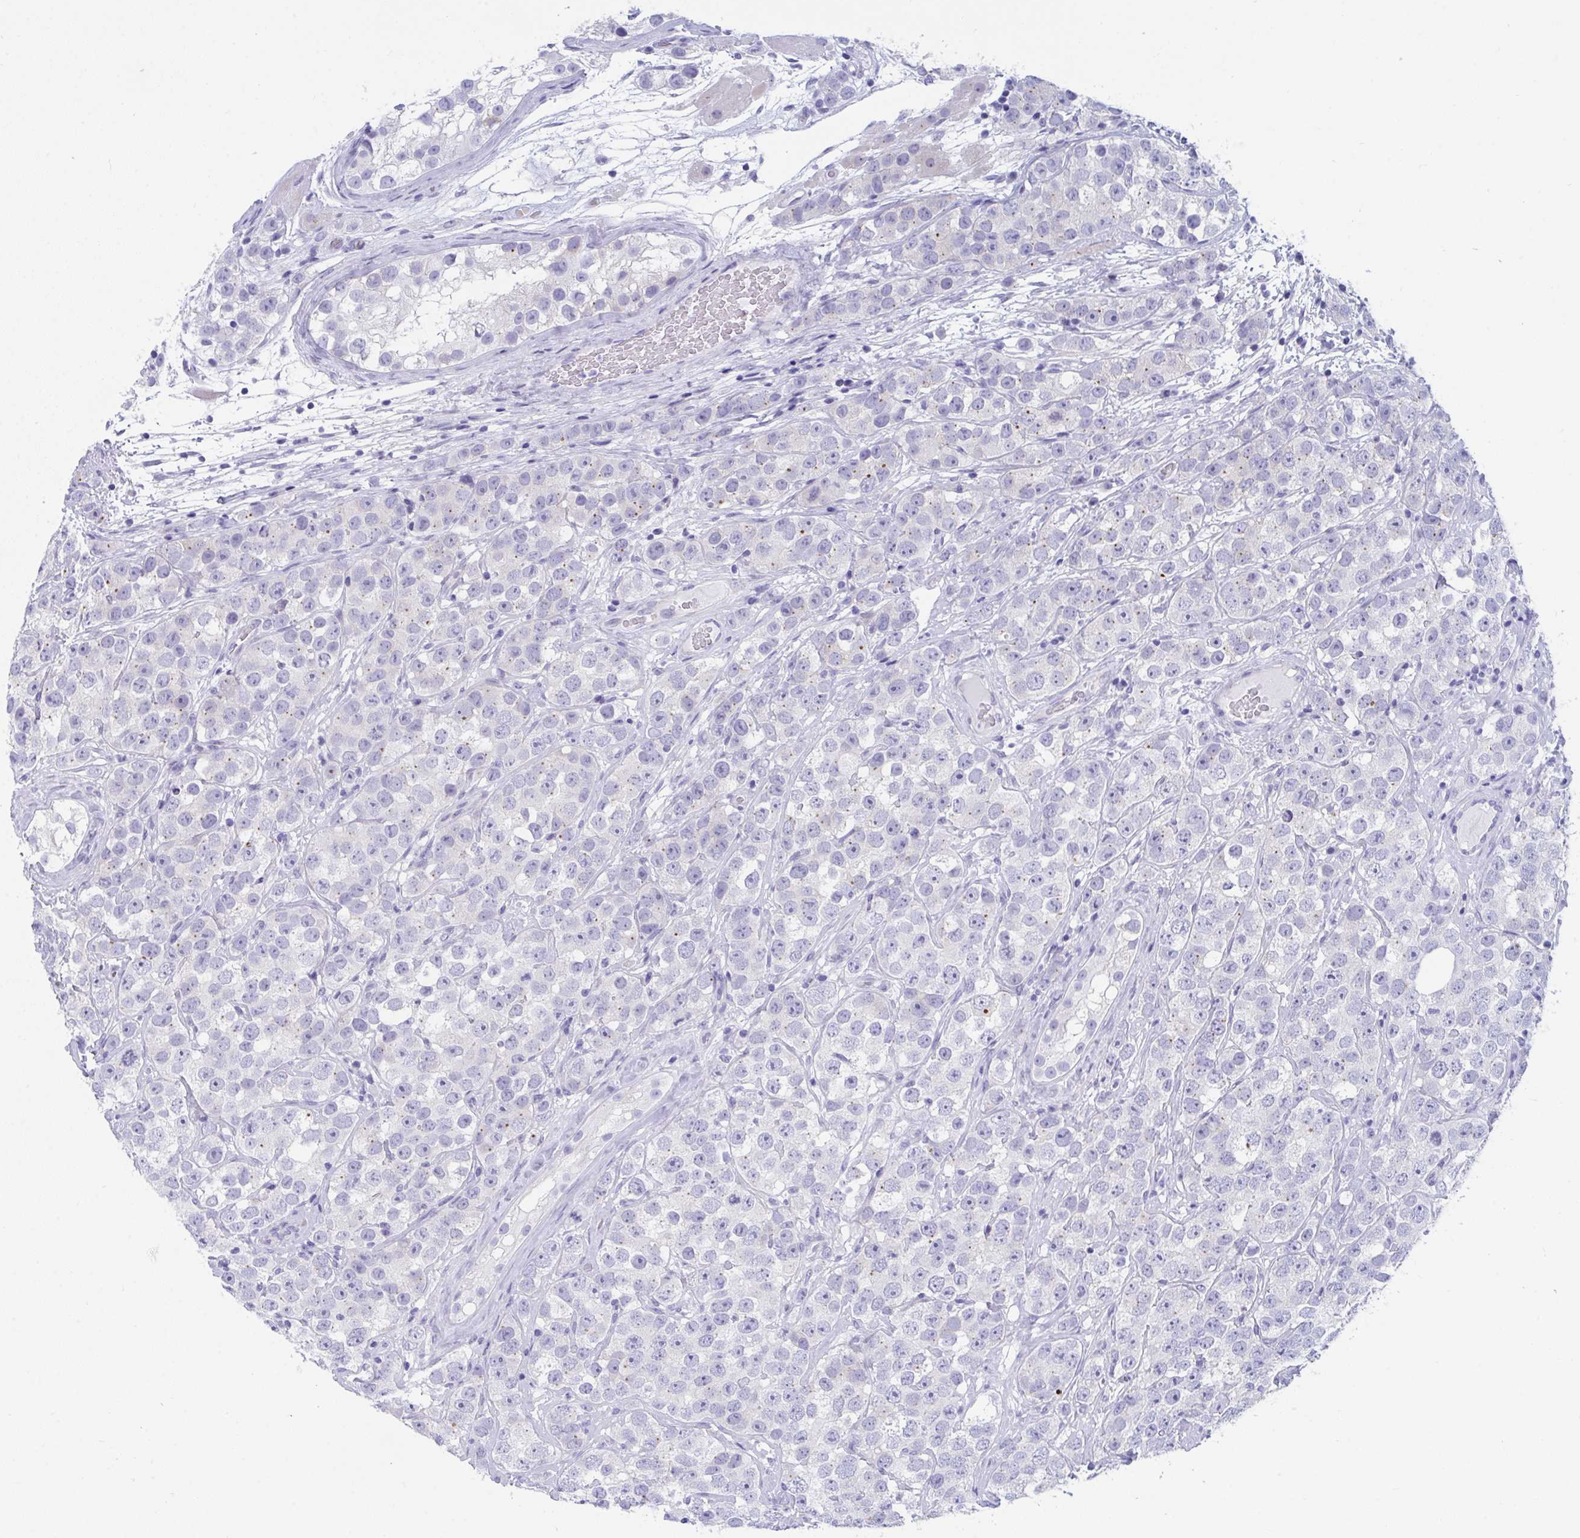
{"staining": {"intensity": "negative", "quantity": "none", "location": "none"}, "tissue": "testis cancer", "cell_type": "Tumor cells", "image_type": "cancer", "snomed": [{"axis": "morphology", "description": "Seminoma, NOS"}, {"axis": "topography", "description": "Testis"}], "caption": "High power microscopy histopathology image of an immunohistochemistry (IHC) image of seminoma (testis), revealing no significant positivity in tumor cells.", "gene": "TTC30B", "patient": {"sex": "male", "age": 28}}